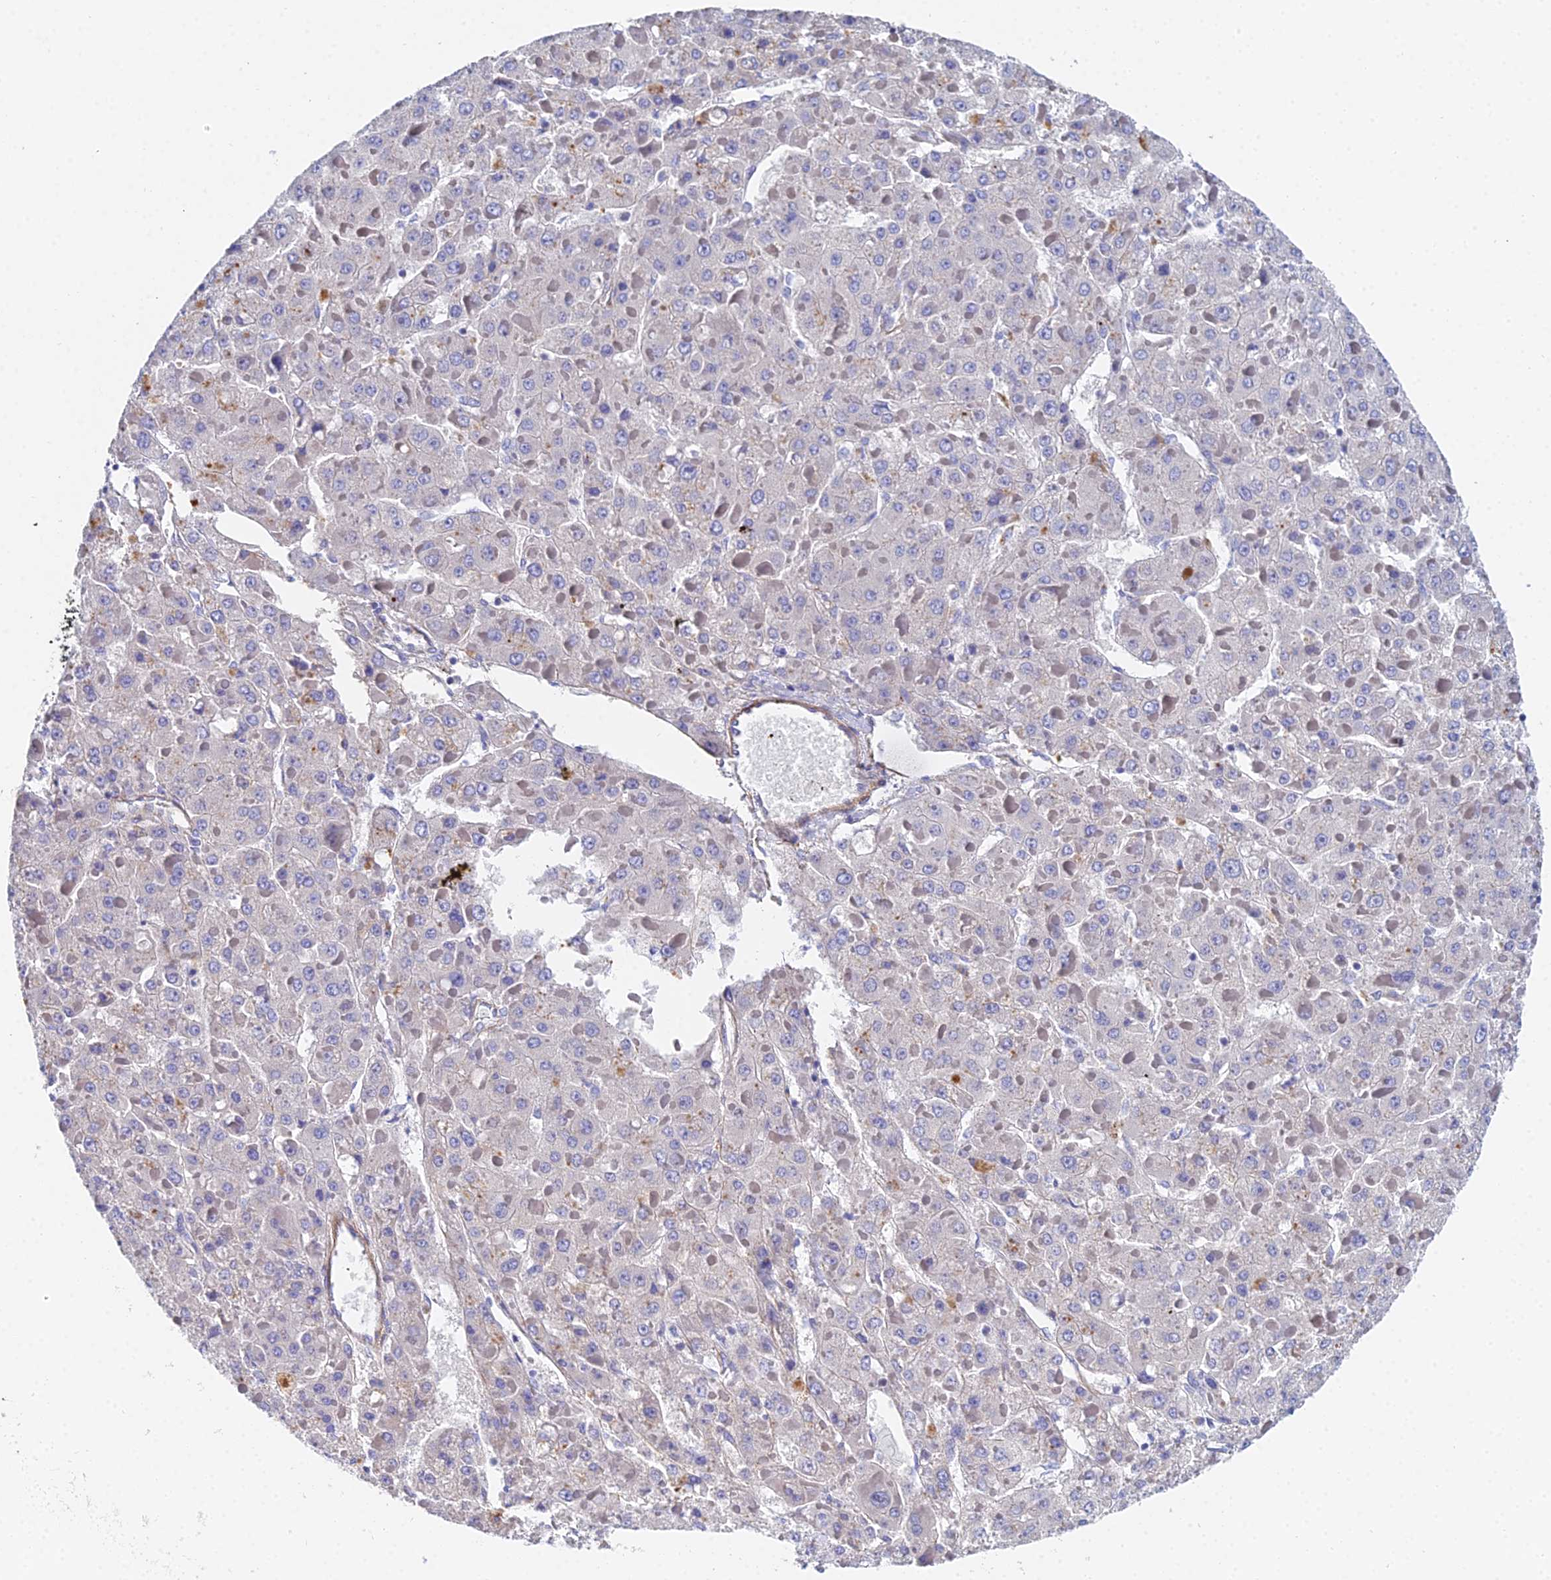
{"staining": {"intensity": "negative", "quantity": "none", "location": "none"}, "tissue": "liver cancer", "cell_type": "Tumor cells", "image_type": "cancer", "snomed": [{"axis": "morphology", "description": "Carcinoma, Hepatocellular, NOS"}, {"axis": "topography", "description": "Liver"}], "caption": "Protein analysis of hepatocellular carcinoma (liver) reveals no significant expression in tumor cells.", "gene": "UBE2L3", "patient": {"sex": "female", "age": 73}}